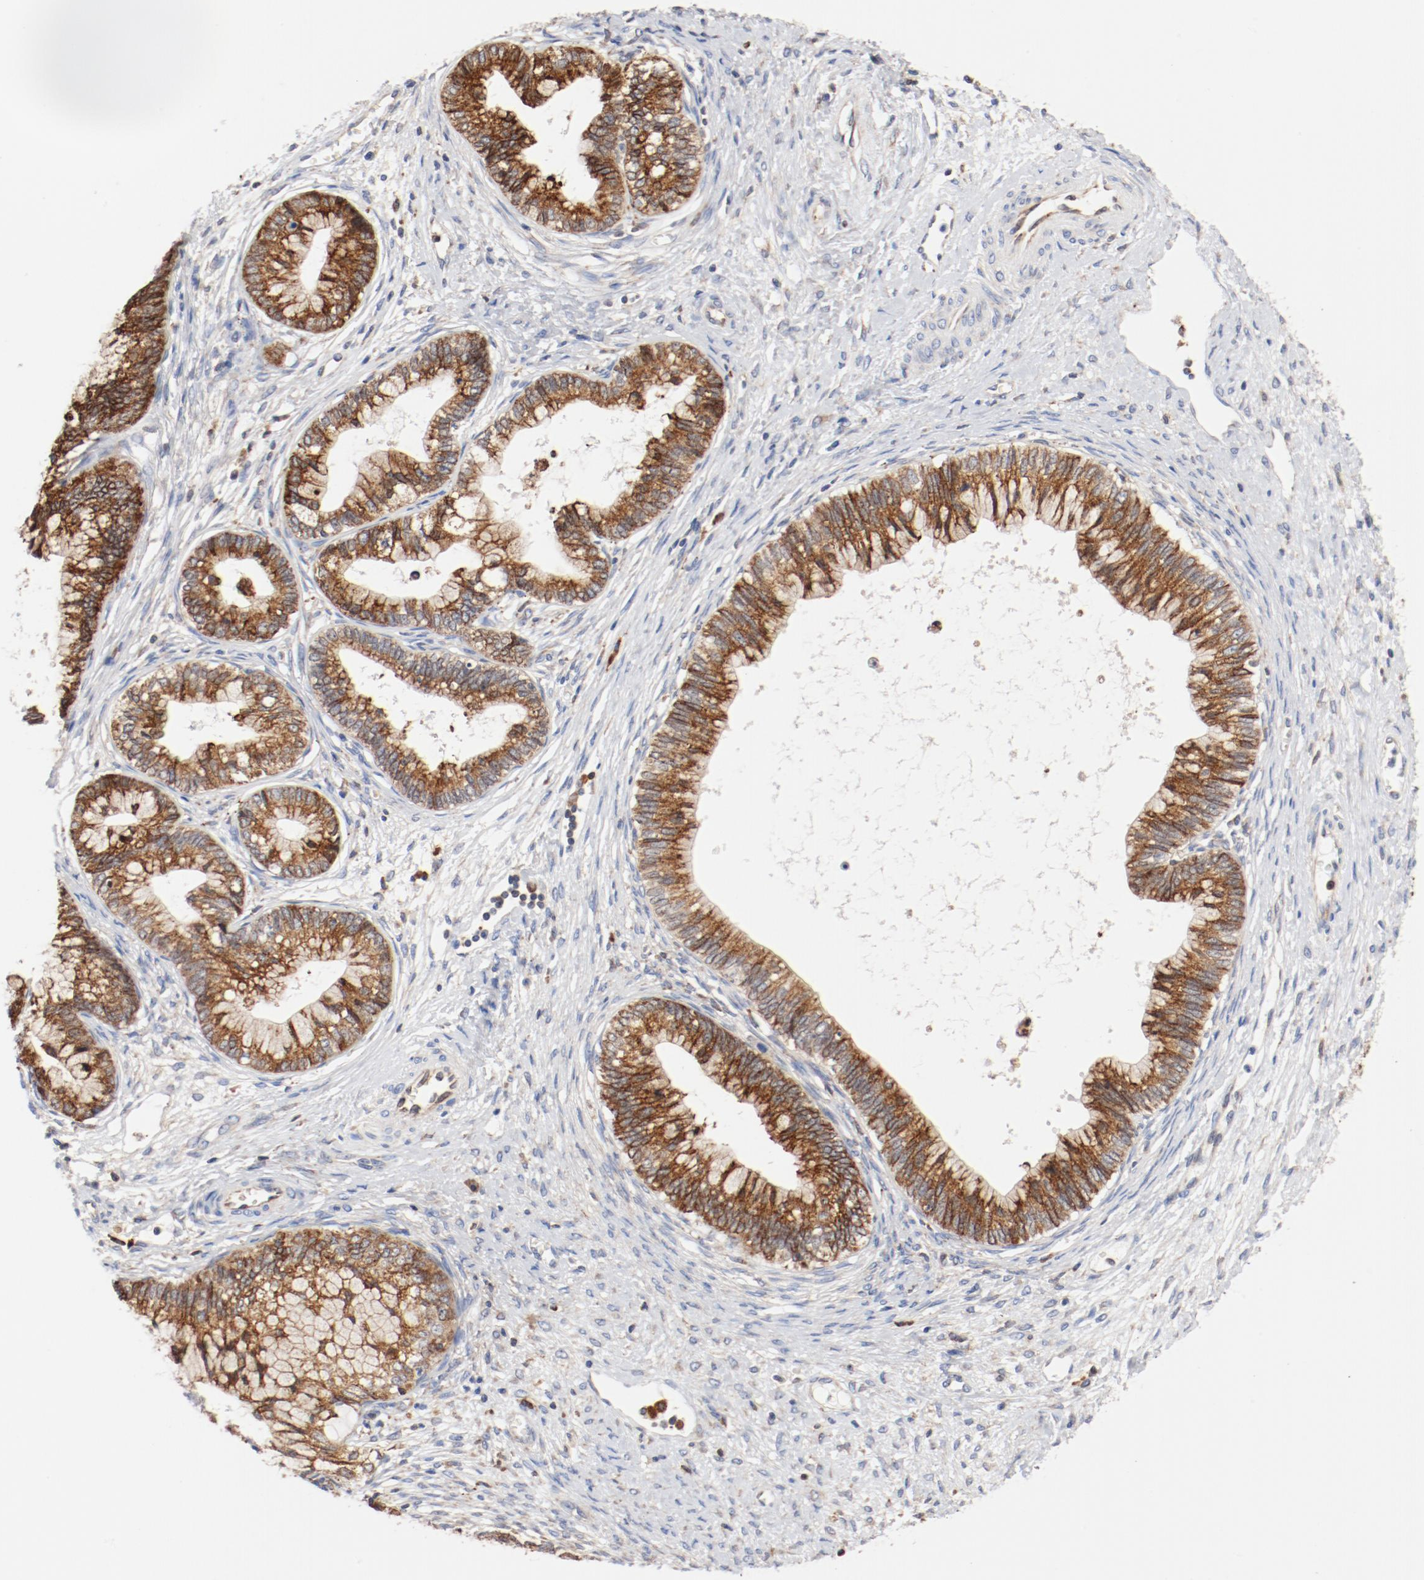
{"staining": {"intensity": "strong", "quantity": ">75%", "location": "cytoplasmic/membranous"}, "tissue": "cervical cancer", "cell_type": "Tumor cells", "image_type": "cancer", "snomed": [{"axis": "morphology", "description": "Adenocarcinoma, NOS"}, {"axis": "topography", "description": "Cervix"}], "caption": "An IHC photomicrograph of neoplastic tissue is shown. Protein staining in brown highlights strong cytoplasmic/membranous positivity in cervical cancer (adenocarcinoma) within tumor cells. The staining was performed using DAB to visualize the protein expression in brown, while the nuclei were stained in blue with hematoxylin (Magnification: 20x).", "gene": "PDPK1", "patient": {"sex": "female", "age": 44}}